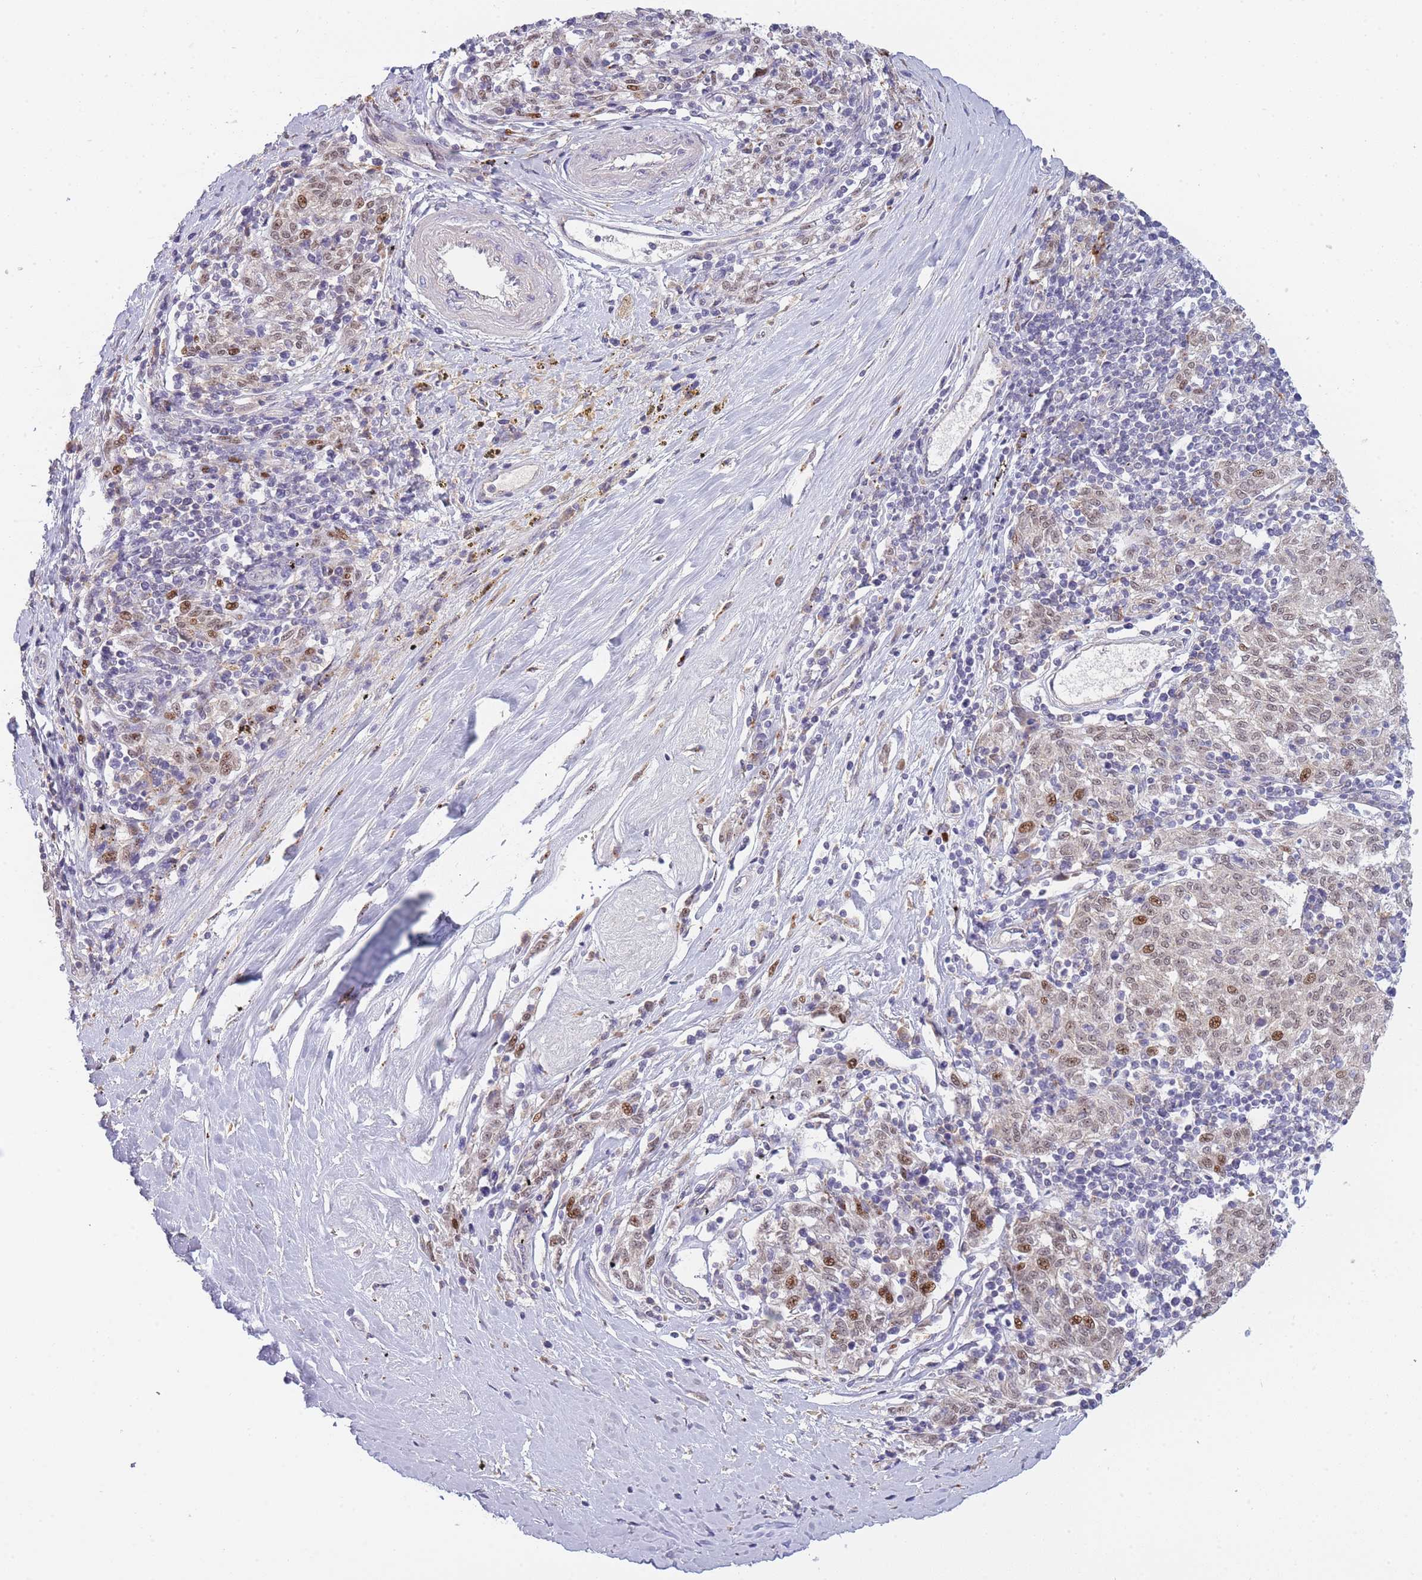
{"staining": {"intensity": "moderate", "quantity": "<25%", "location": "nuclear"}, "tissue": "melanoma", "cell_type": "Tumor cells", "image_type": "cancer", "snomed": [{"axis": "morphology", "description": "Malignant melanoma, NOS"}, {"axis": "topography", "description": "Skin"}], "caption": "Protein analysis of malignant melanoma tissue reveals moderate nuclear positivity in approximately <25% of tumor cells.", "gene": "TRIM61", "patient": {"sex": "female", "age": 72}}